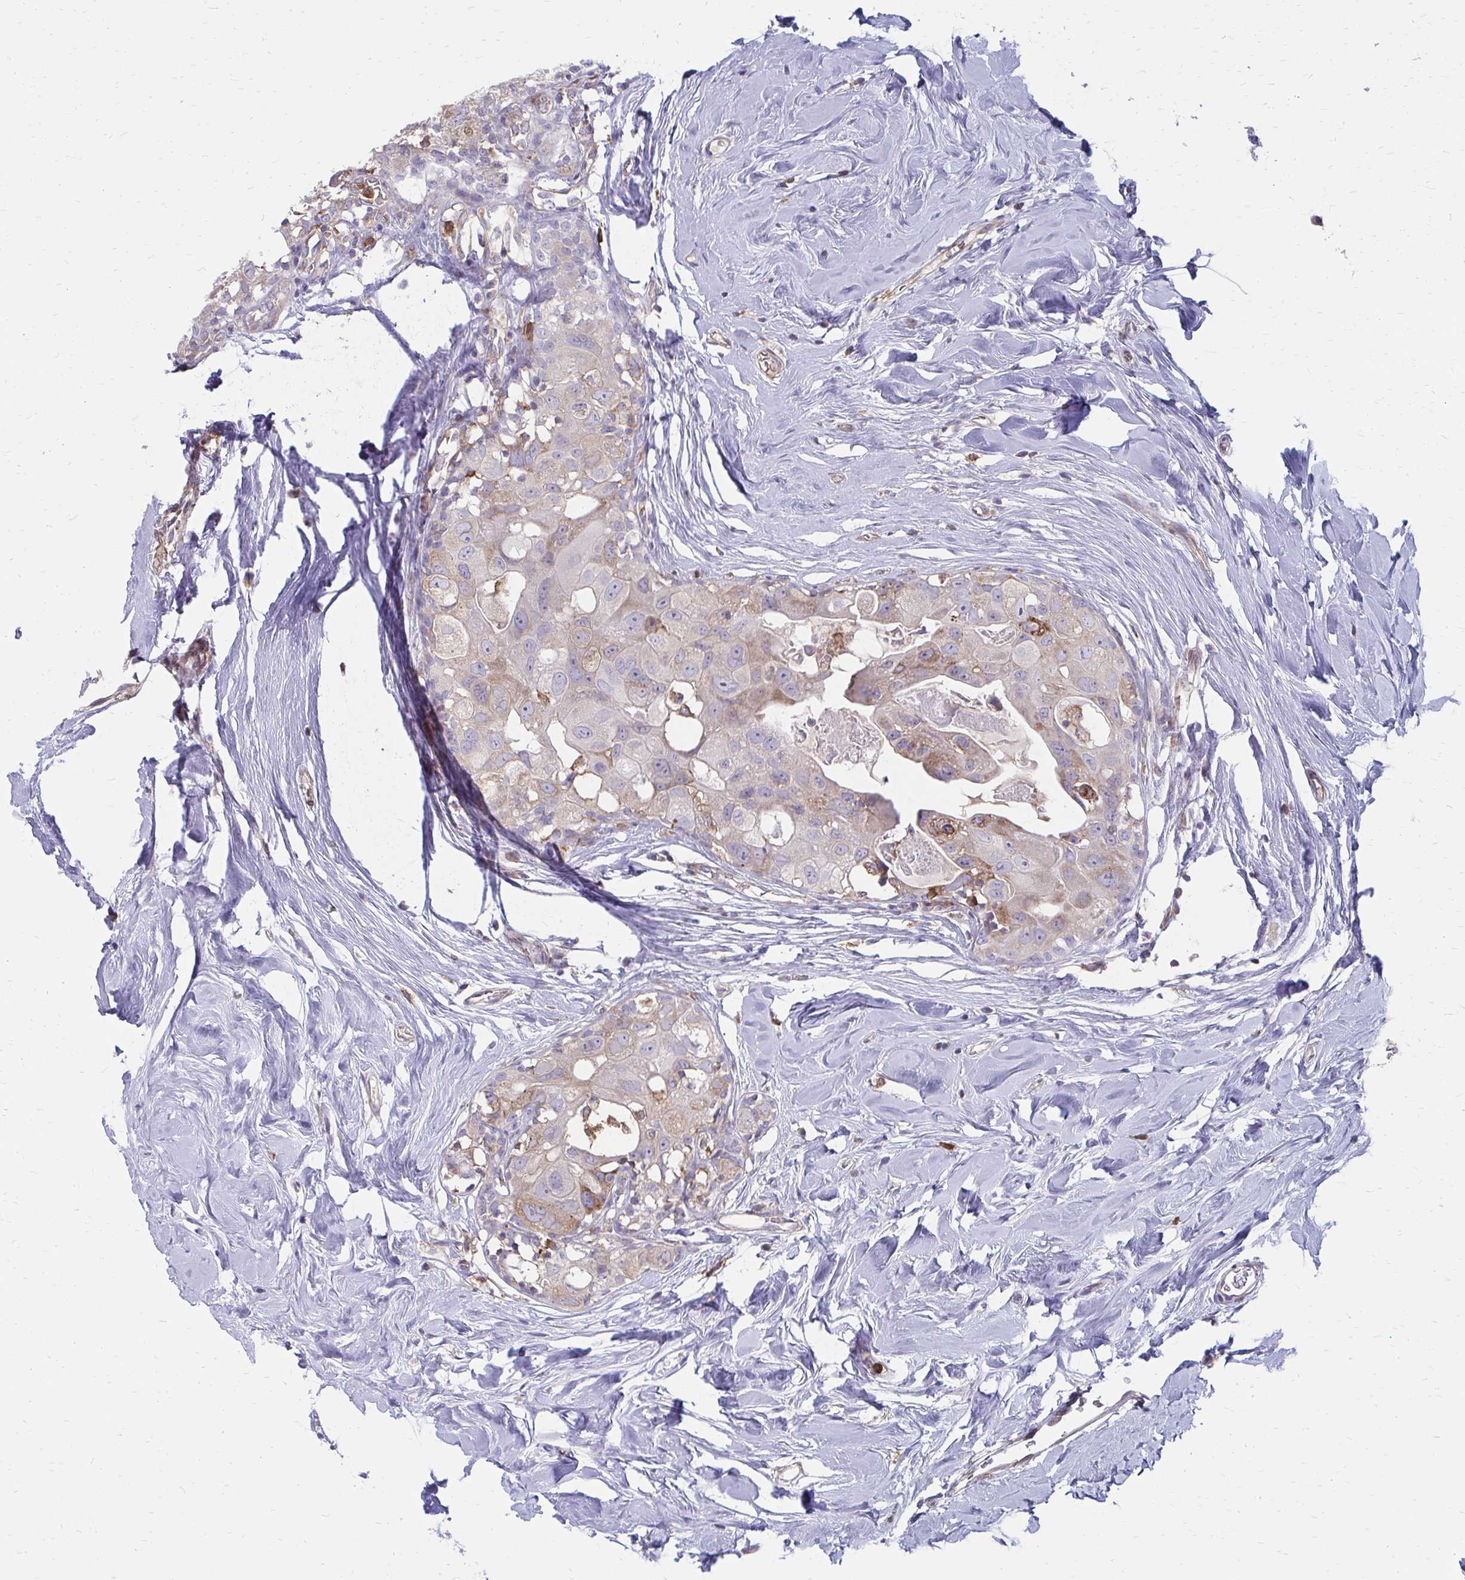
{"staining": {"intensity": "weak", "quantity": "<25%", "location": "cytoplasmic/membranous"}, "tissue": "breast cancer", "cell_type": "Tumor cells", "image_type": "cancer", "snomed": [{"axis": "morphology", "description": "Duct carcinoma"}, {"axis": "topography", "description": "Breast"}], "caption": "The photomicrograph demonstrates no staining of tumor cells in breast infiltrating ductal carcinoma. (DAB immunohistochemistry (IHC) with hematoxylin counter stain).", "gene": "ASAP1", "patient": {"sex": "female", "age": 43}}